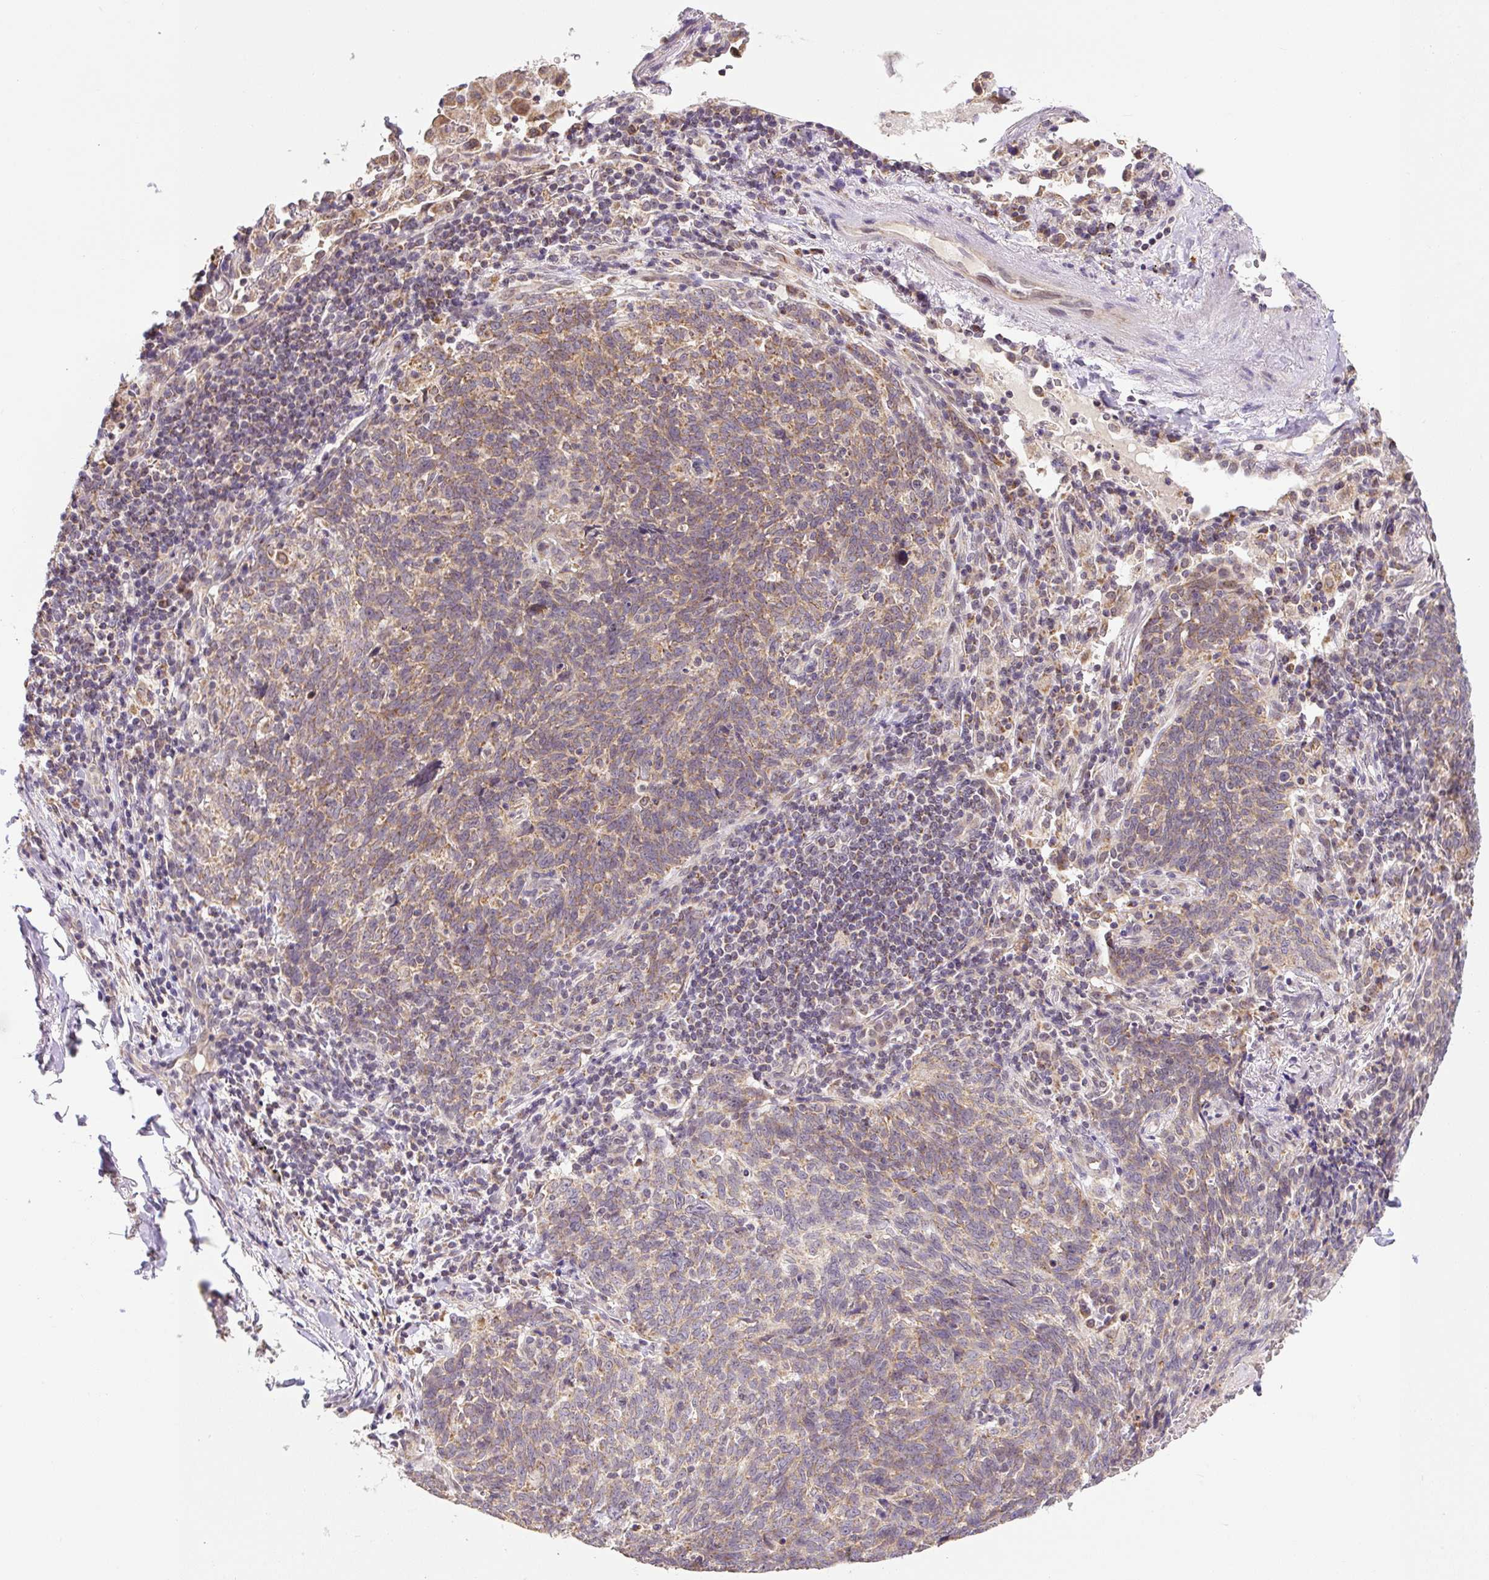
{"staining": {"intensity": "moderate", "quantity": ">75%", "location": "cytoplasmic/membranous"}, "tissue": "lung cancer", "cell_type": "Tumor cells", "image_type": "cancer", "snomed": [{"axis": "morphology", "description": "Squamous cell carcinoma, NOS"}, {"axis": "topography", "description": "Lung"}], "caption": "A medium amount of moderate cytoplasmic/membranous expression is seen in approximately >75% of tumor cells in lung cancer (squamous cell carcinoma) tissue. (Brightfield microscopy of DAB IHC at high magnification).", "gene": "MFSD9", "patient": {"sex": "female", "age": 72}}